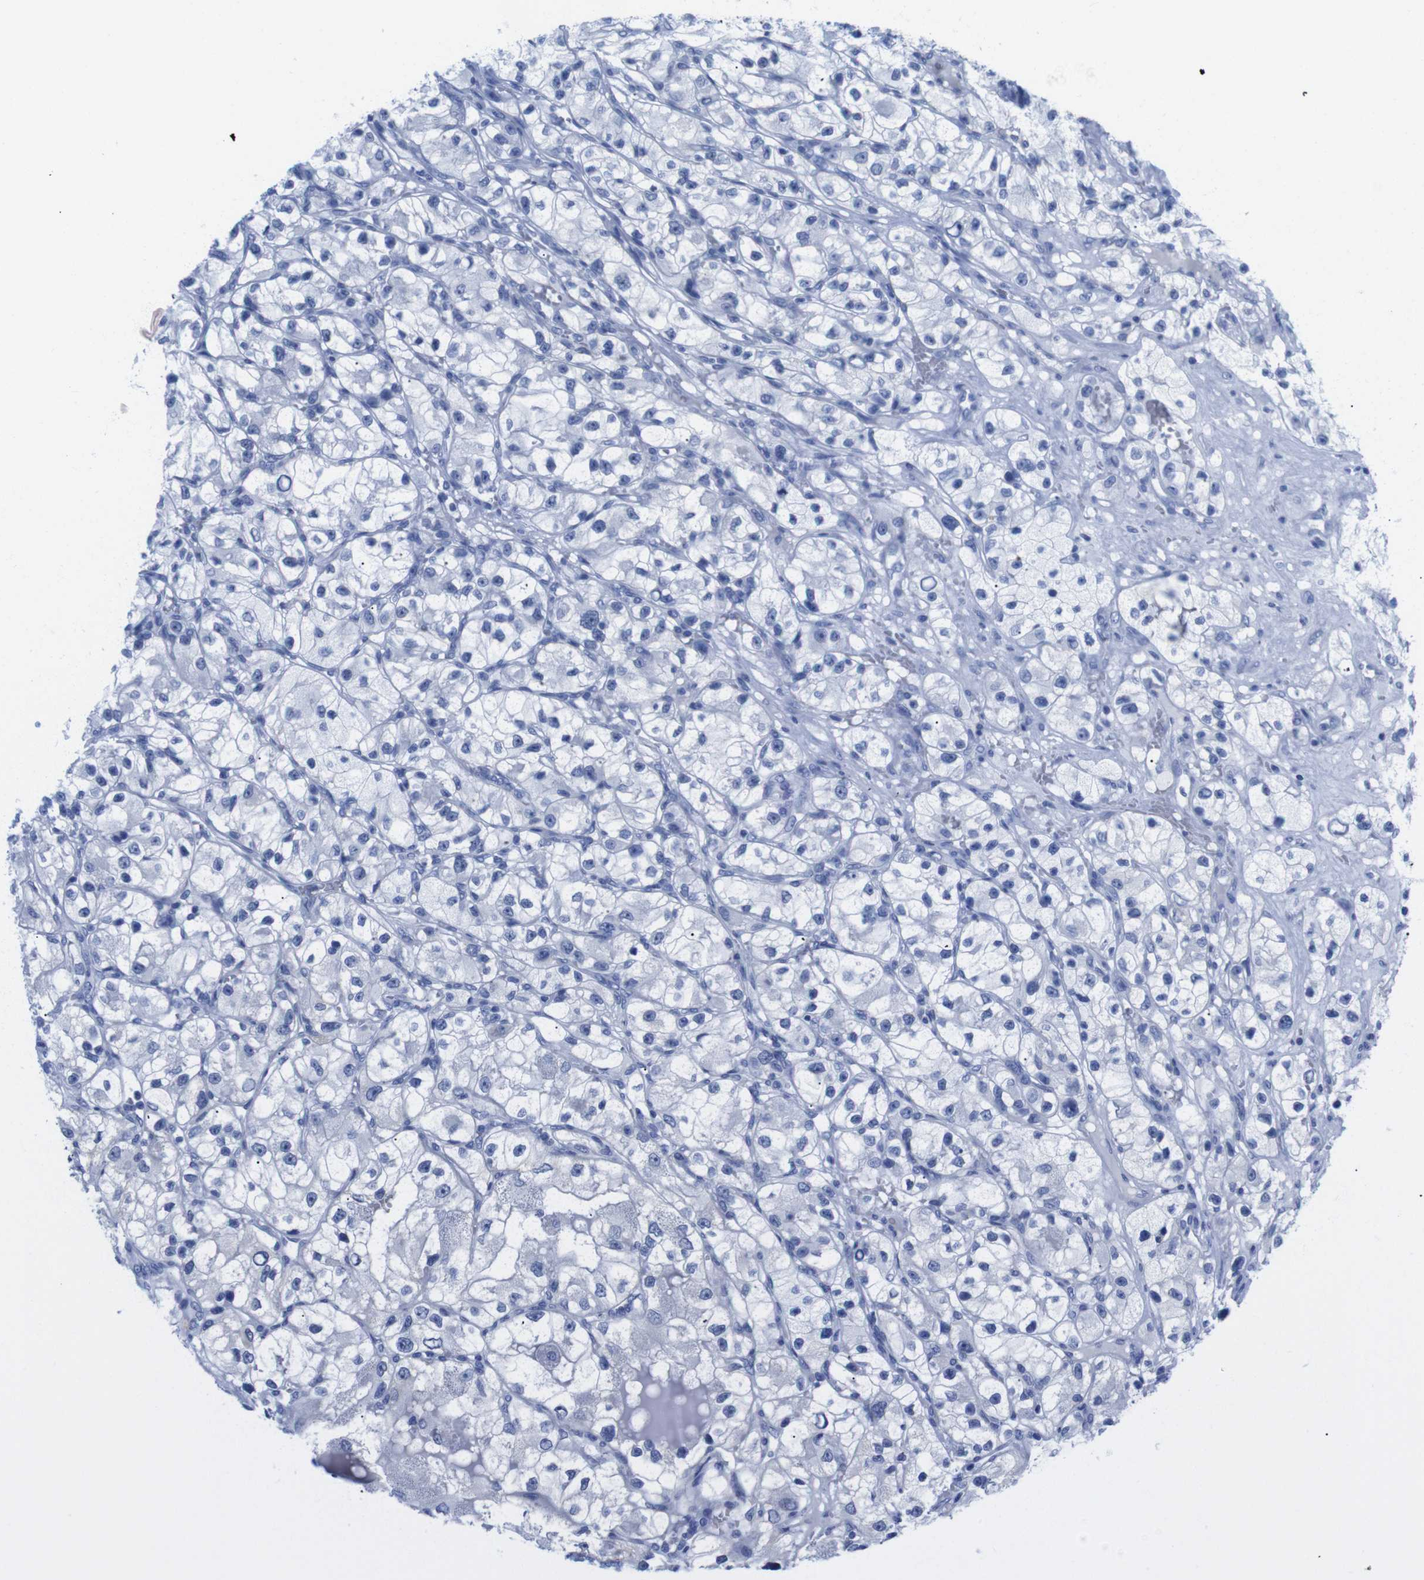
{"staining": {"intensity": "negative", "quantity": "none", "location": "none"}, "tissue": "renal cancer", "cell_type": "Tumor cells", "image_type": "cancer", "snomed": [{"axis": "morphology", "description": "Adenocarcinoma, NOS"}, {"axis": "topography", "description": "Kidney"}], "caption": "DAB immunohistochemical staining of human renal cancer (adenocarcinoma) shows no significant staining in tumor cells.", "gene": "LRRC55", "patient": {"sex": "female", "age": 57}}